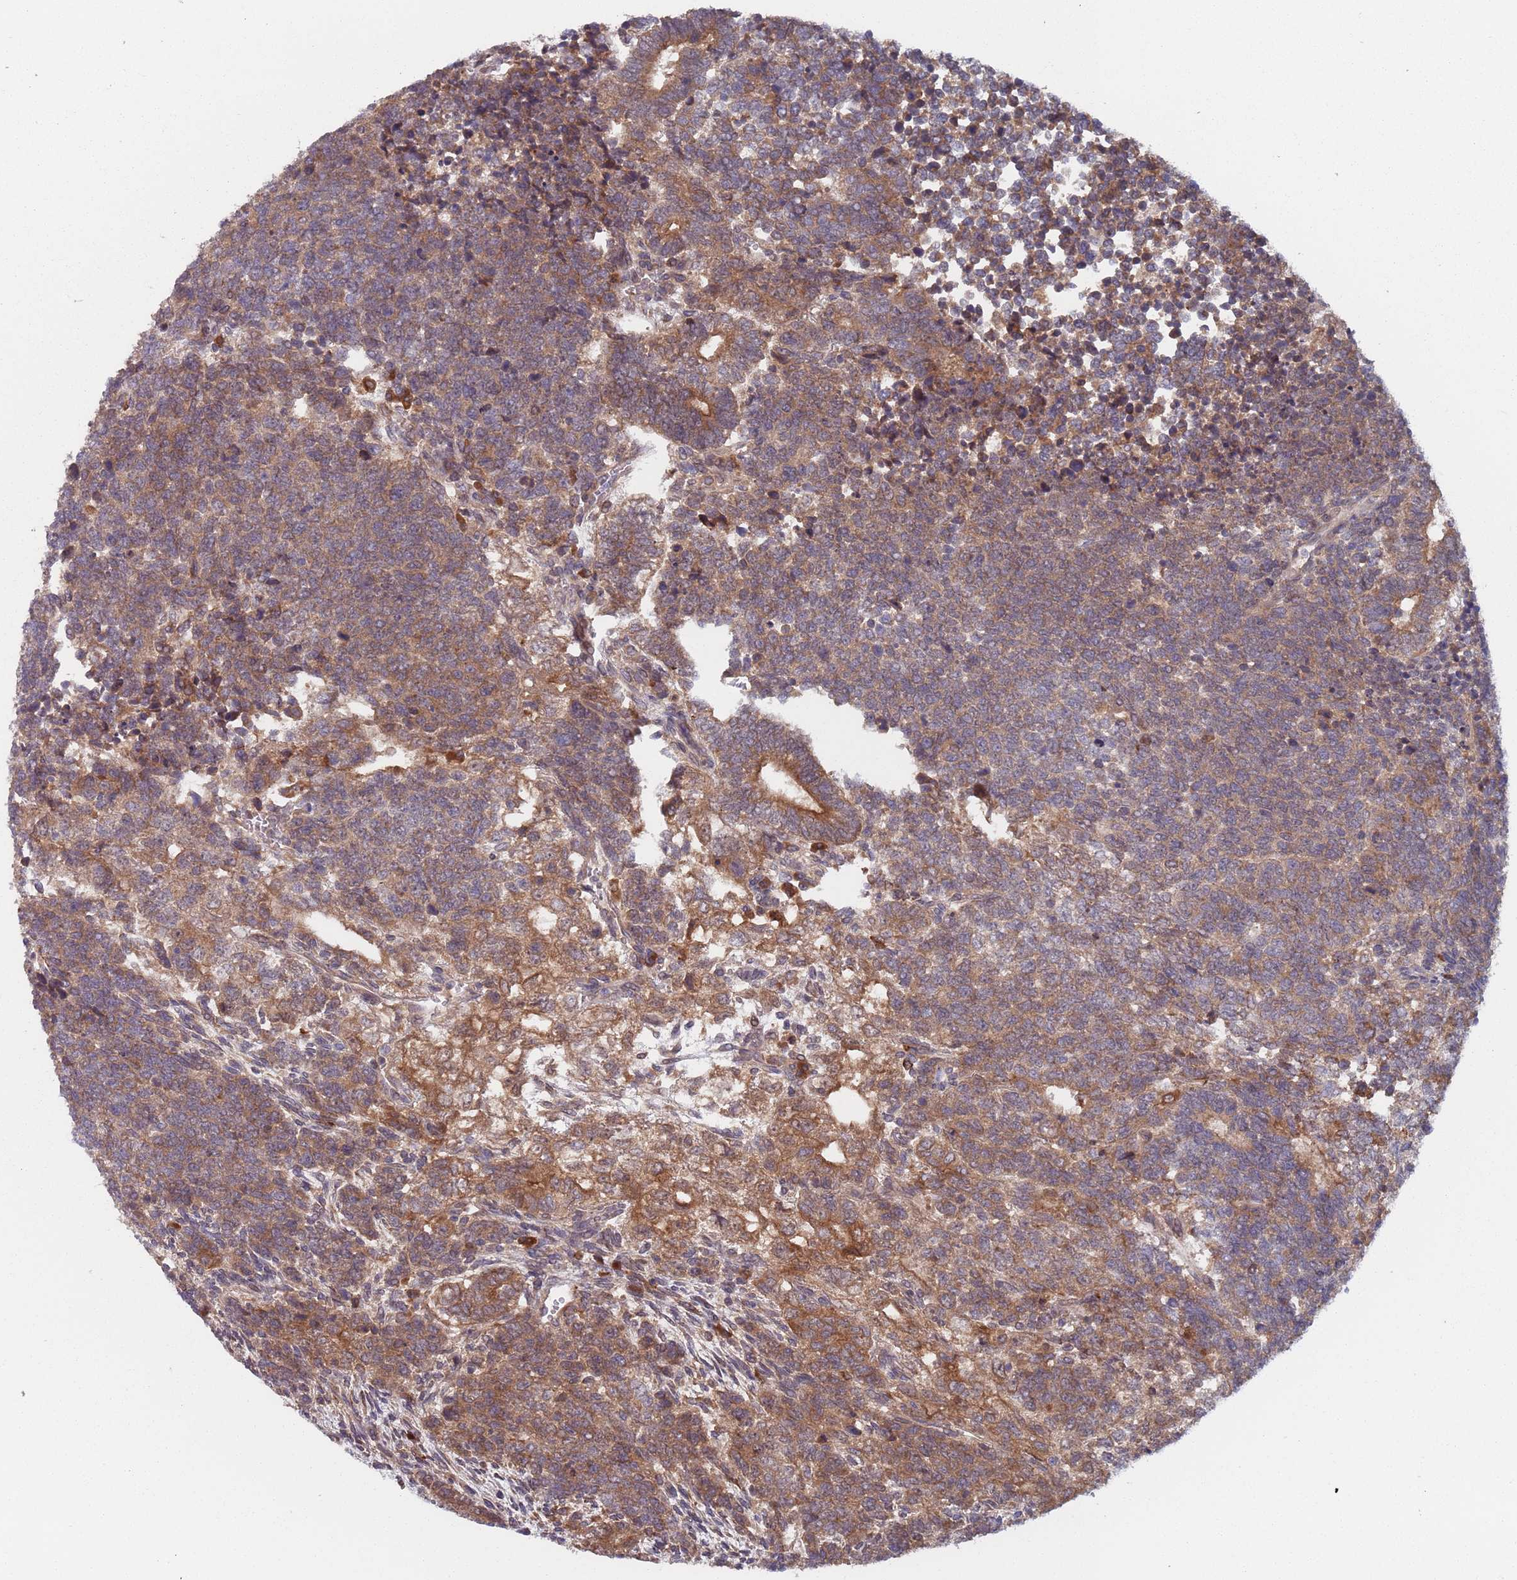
{"staining": {"intensity": "moderate", "quantity": ">75%", "location": "cytoplasmic/membranous"}, "tissue": "testis cancer", "cell_type": "Tumor cells", "image_type": "cancer", "snomed": [{"axis": "morphology", "description": "Carcinoma, Embryonal, NOS"}, {"axis": "topography", "description": "Testis"}], "caption": "Human testis embryonal carcinoma stained for a protein (brown) exhibits moderate cytoplasmic/membranous positive positivity in approximately >75% of tumor cells.", "gene": "ZNF140", "patient": {"sex": "male", "age": 23}}